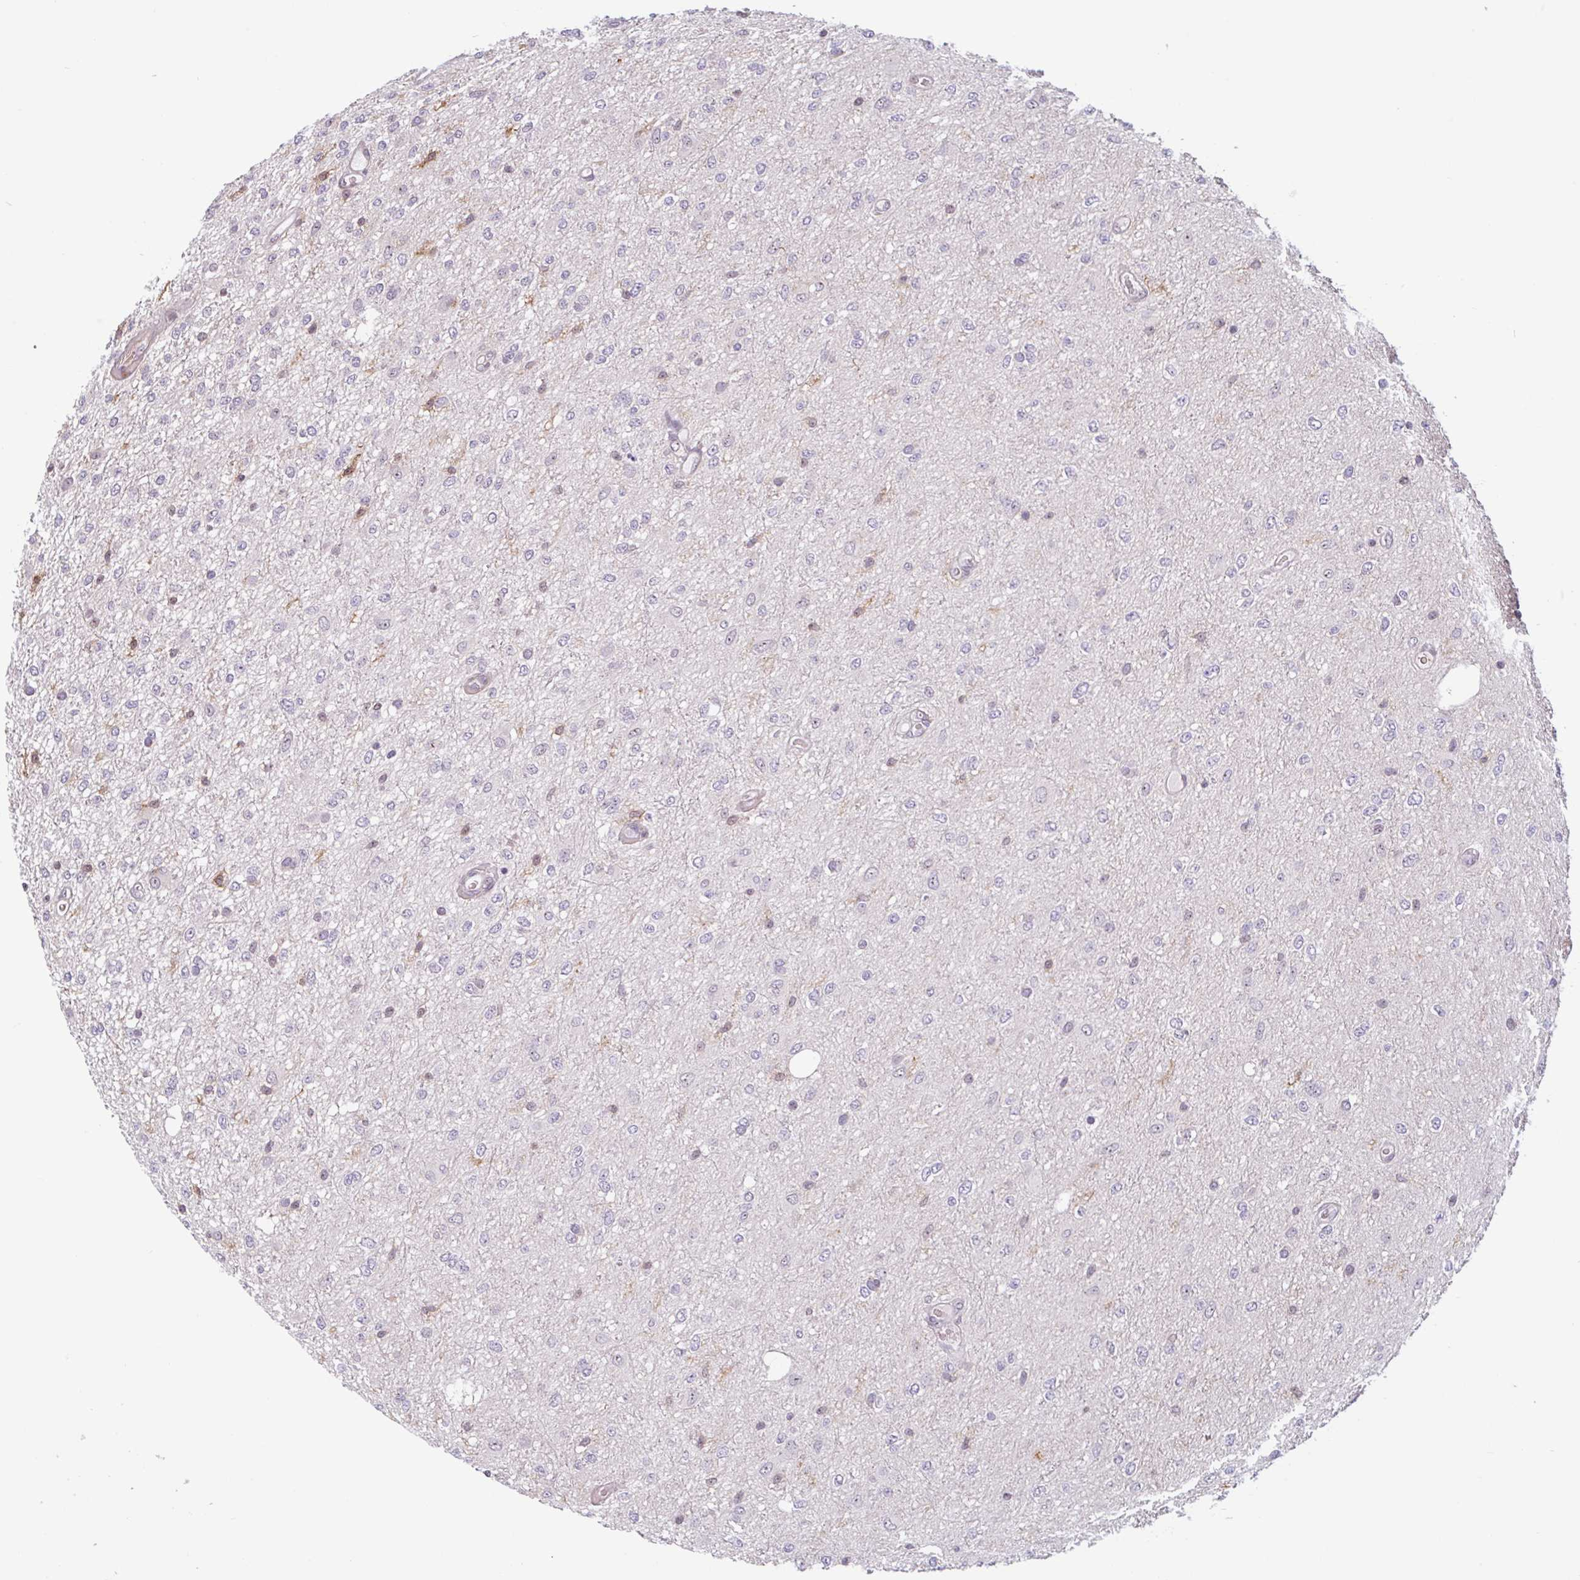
{"staining": {"intensity": "negative", "quantity": "none", "location": "none"}, "tissue": "glioma", "cell_type": "Tumor cells", "image_type": "cancer", "snomed": [{"axis": "morphology", "description": "Glioma, malignant, Low grade"}, {"axis": "topography", "description": "Cerebellum"}], "caption": "A high-resolution image shows IHC staining of malignant glioma (low-grade), which demonstrates no significant positivity in tumor cells. (DAB immunohistochemistry (IHC) visualized using brightfield microscopy, high magnification).", "gene": "TMEM119", "patient": {"sex": "female", "age": 5}}